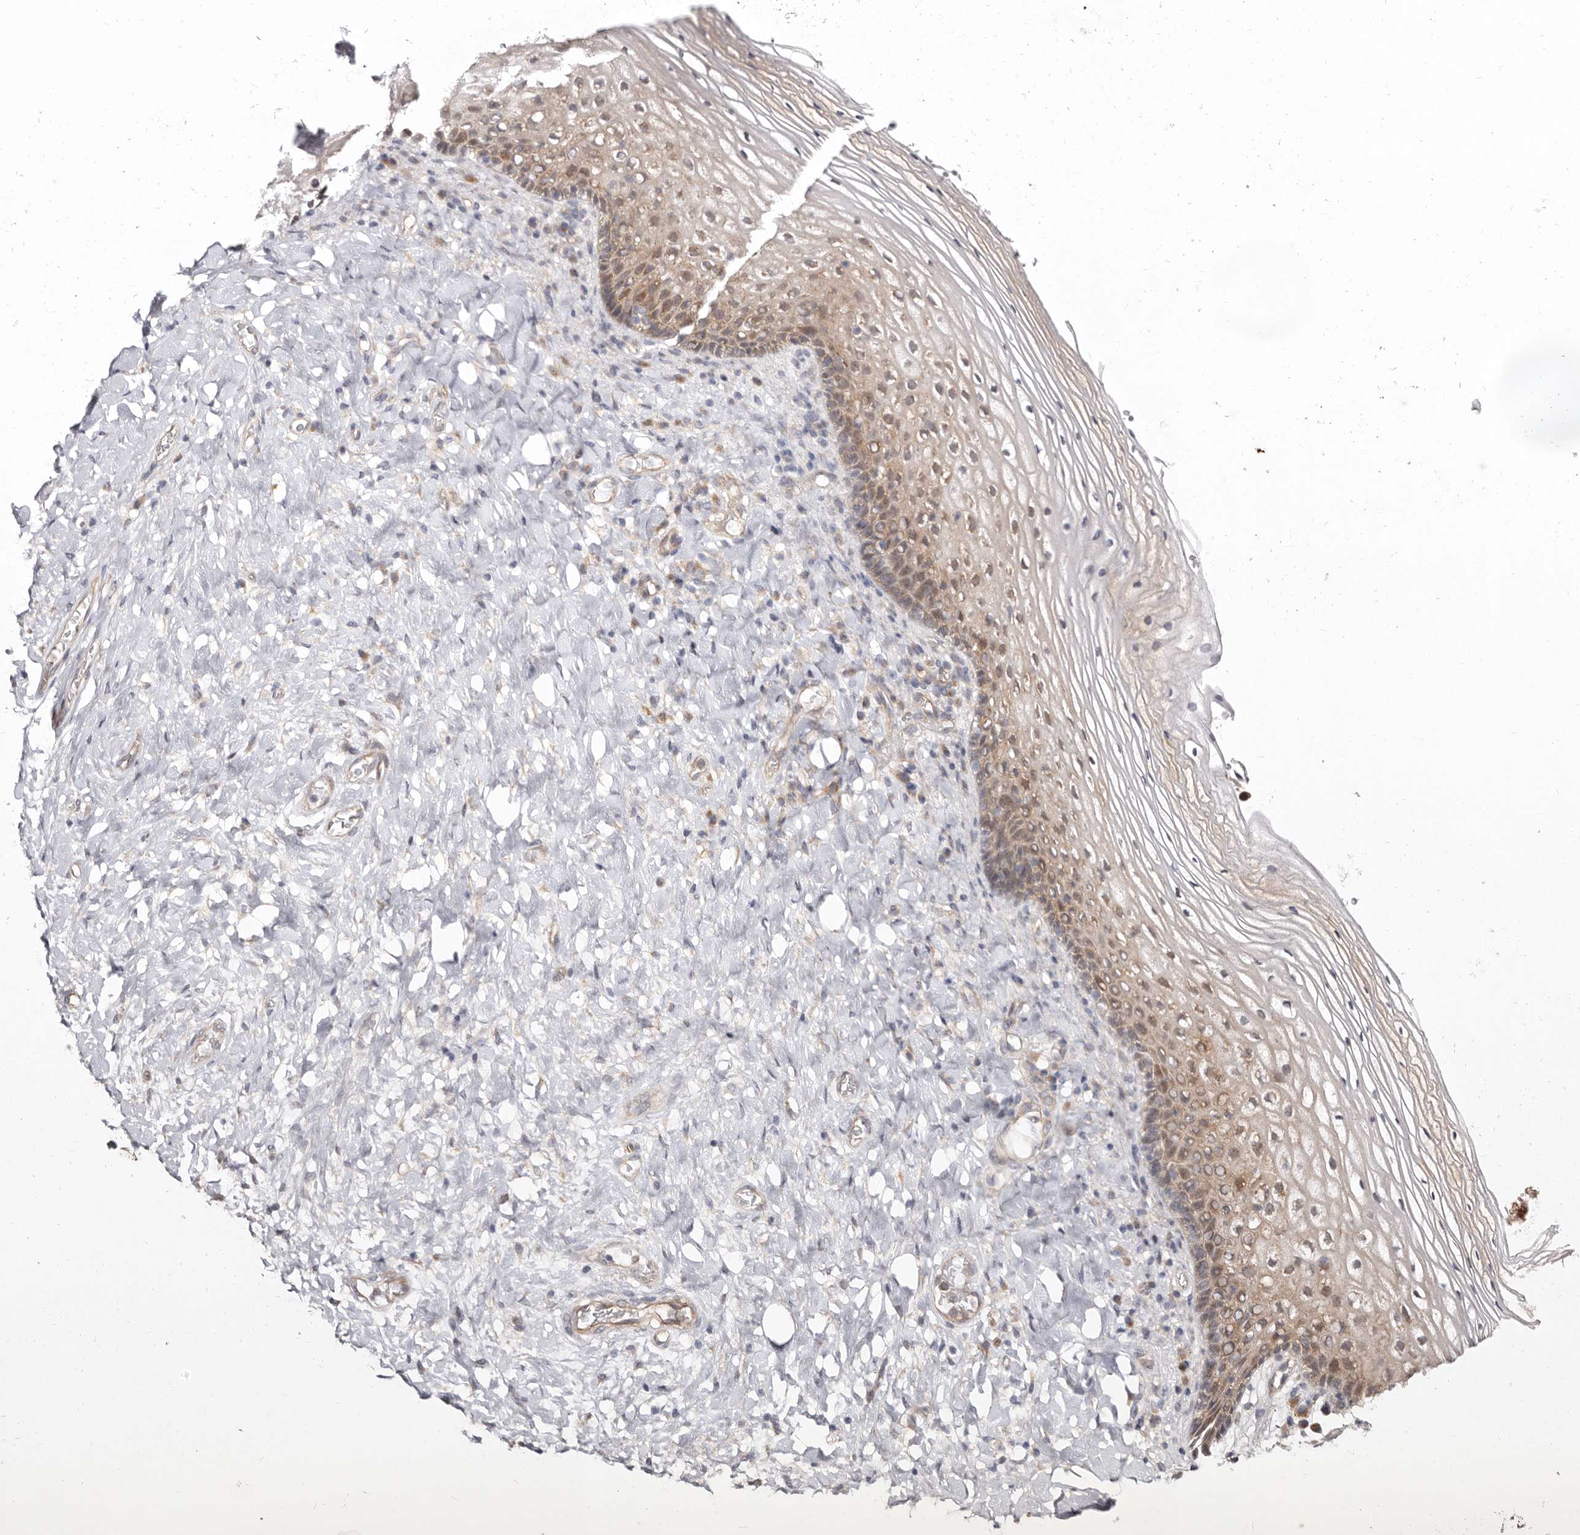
{"staining": {"intensity": "weak", "quantity": "25%-75%", "location": "cytoplasmic/membranous"}, "tissue": "vagina", "cell_type": "Squamous epithelial cells", "image_type": "normal", "snomed": [{"axis": "morphology", "description": "Normal tissue, NOS"}, {"axis": "topography", "description": "Vagina"}], "caption": "This is an image of IHC staining of normal vagina, which shows weak positivity in the cytoplasmic/membranous of squamous epithelial cells.", "gene": "GPATCH4", "patient": {"sex": "female", "age": 60}}